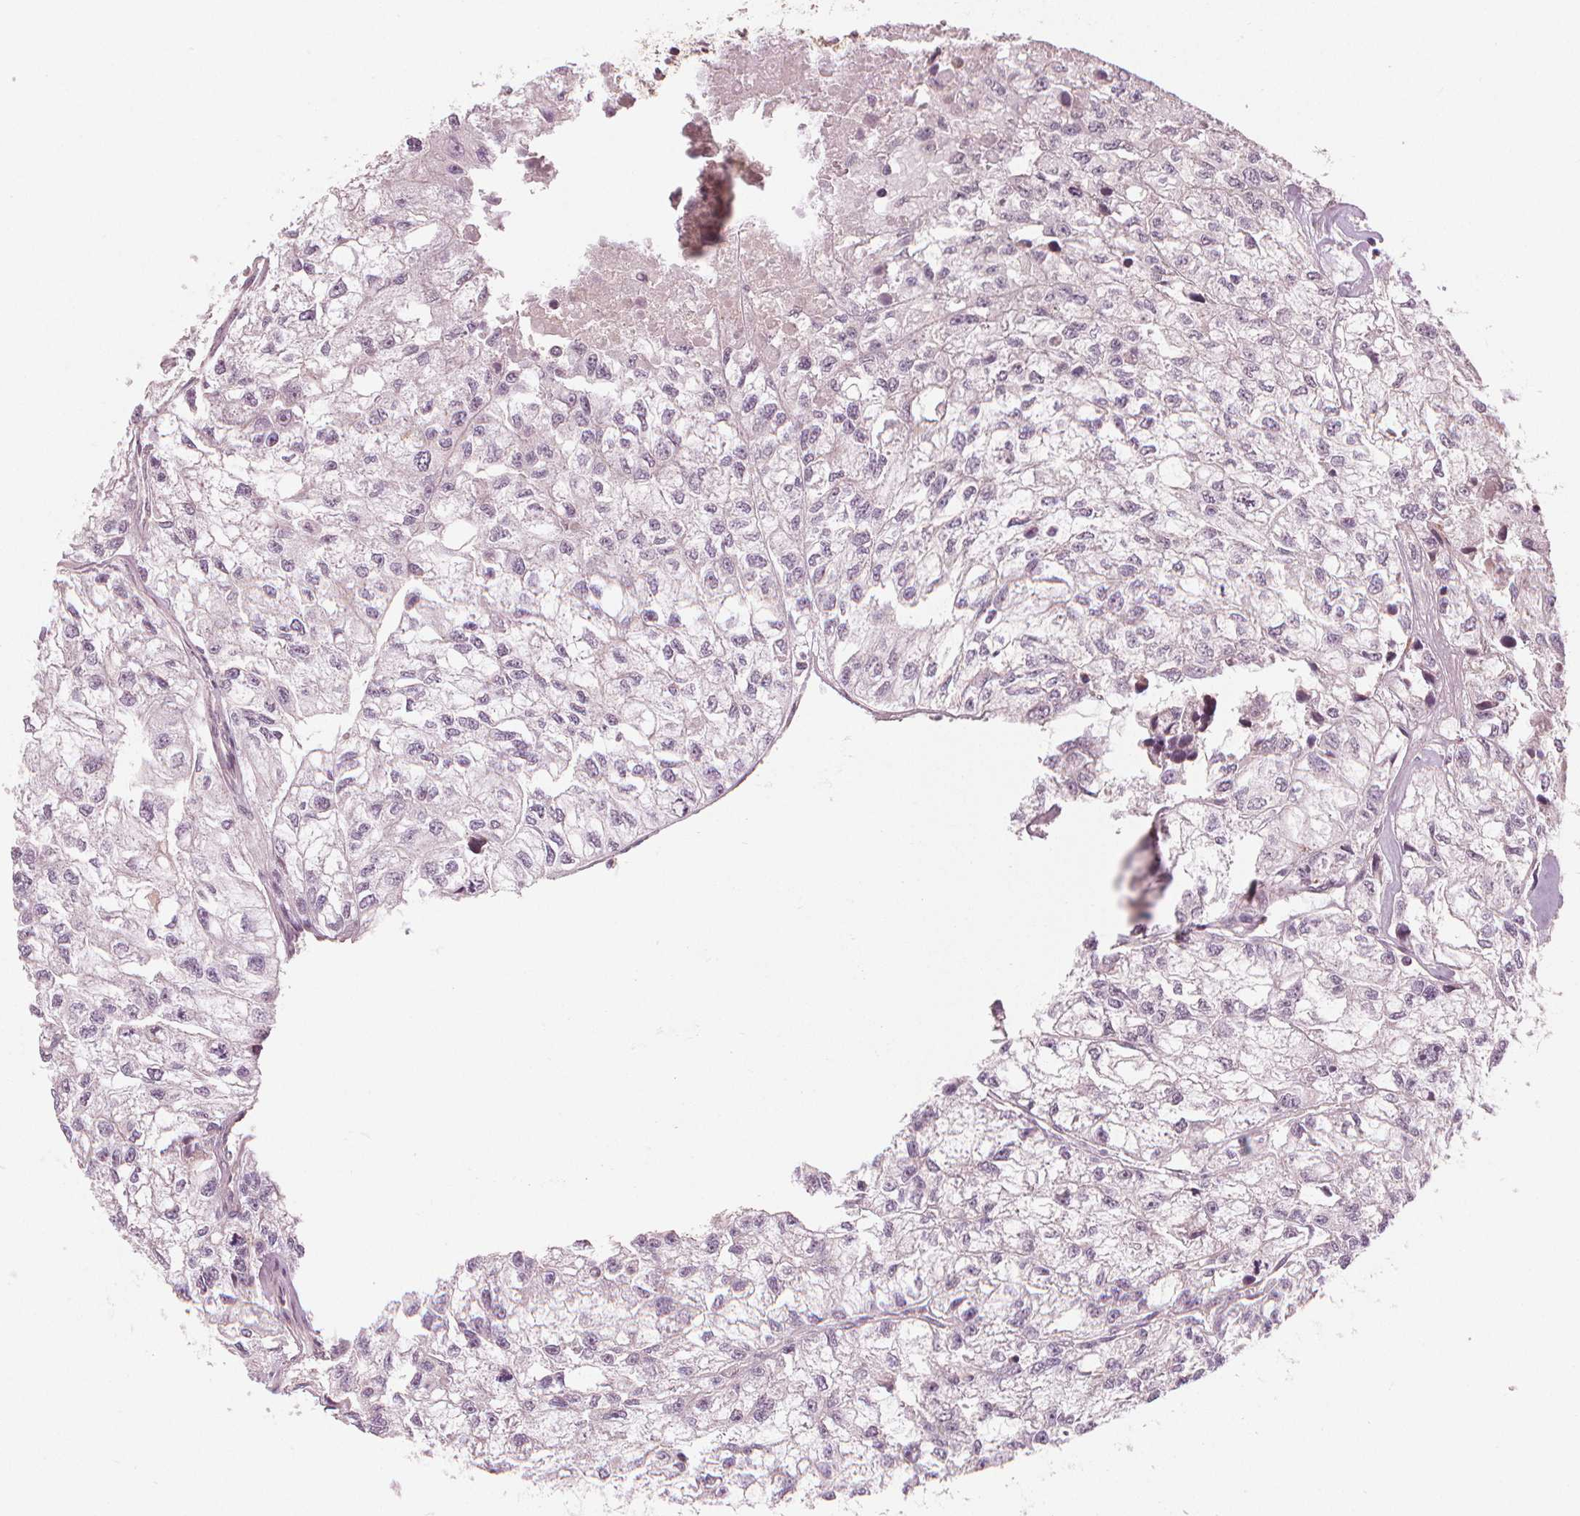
{"staining": {"intensity": "negative", "quantity": "none", "location": "none"}, "tissue": "renal cancer", "cell_type": "Tumor cells", "image_type": "cancer", "snomed": [{"axis": "morphology", "description": "Adenocarcinoma, NOS"}, {"axis": "topography", "description": "Kidney"}], "caption": "This micrograph is of renal adenocarcinoma stained with immunohistochemistry to label a protein in brown with the nuclei are counter-stained blue. There is no positivity in tumor cells. Nuclei are stained in blue.", "gene": "CLBA1", "patient": {"sex": "male", "age": 56}}